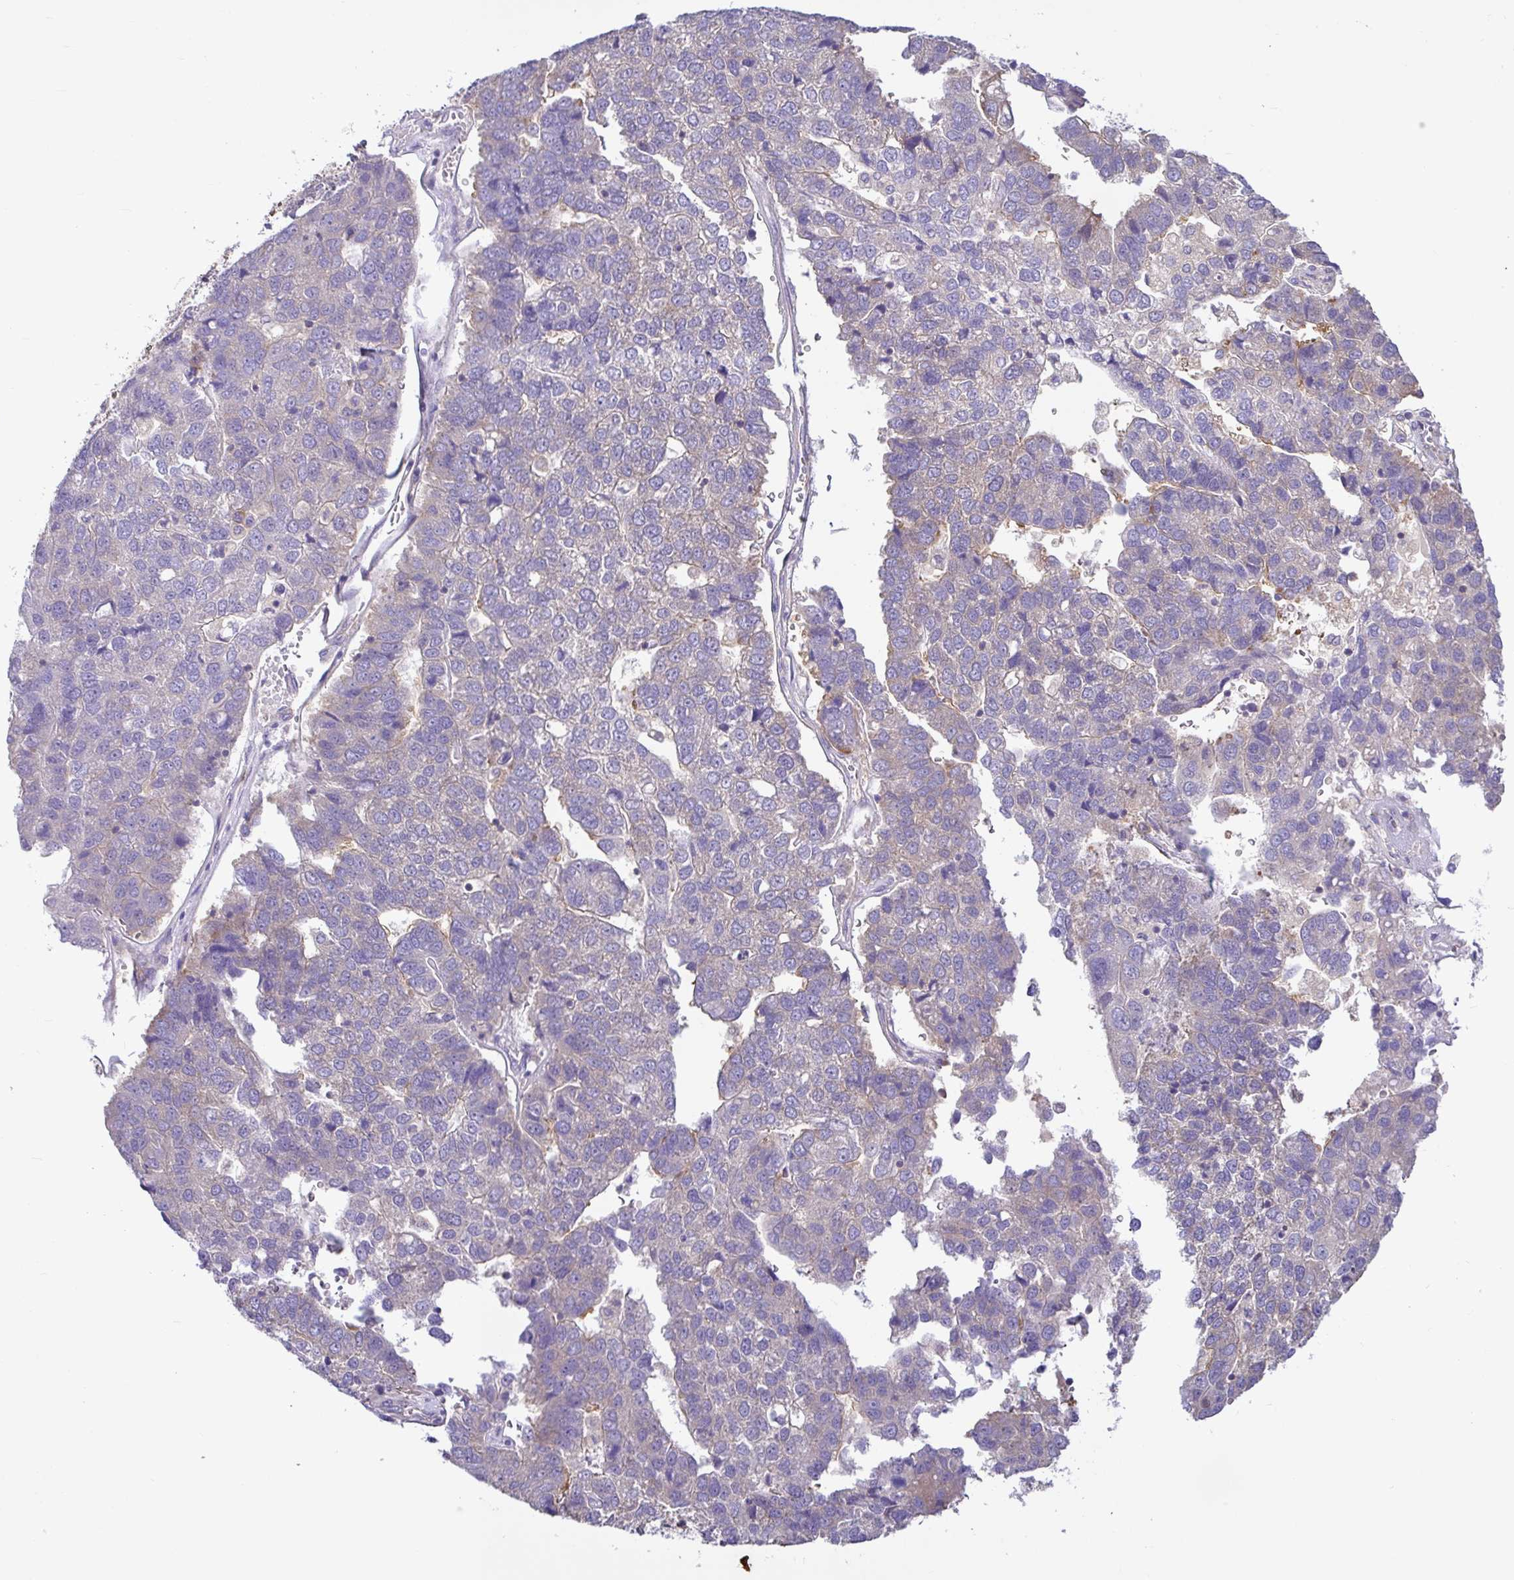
{"staining": {"intensity": "moderate", "quantity": "<25%", "location": "cytoplasmic/membranous"}, "tissue": "pancreatic cancer", "cell_type": "Tumor cells", "image_type": "cancer", "snomed": [{"axis": "morphology", "description": "Adenocarcinoma, NOS"}, {"axis": "topography", "description": "Pancreas"}], "caption": "Immunohistochemical staining of human pancreatic cancer demonstrates low levels of moderate cytoplasmic/membranous staining in approximately <25% of tumor cells.", "gene": "LARS1", "patient": {"sex": "female", "age": 61}}